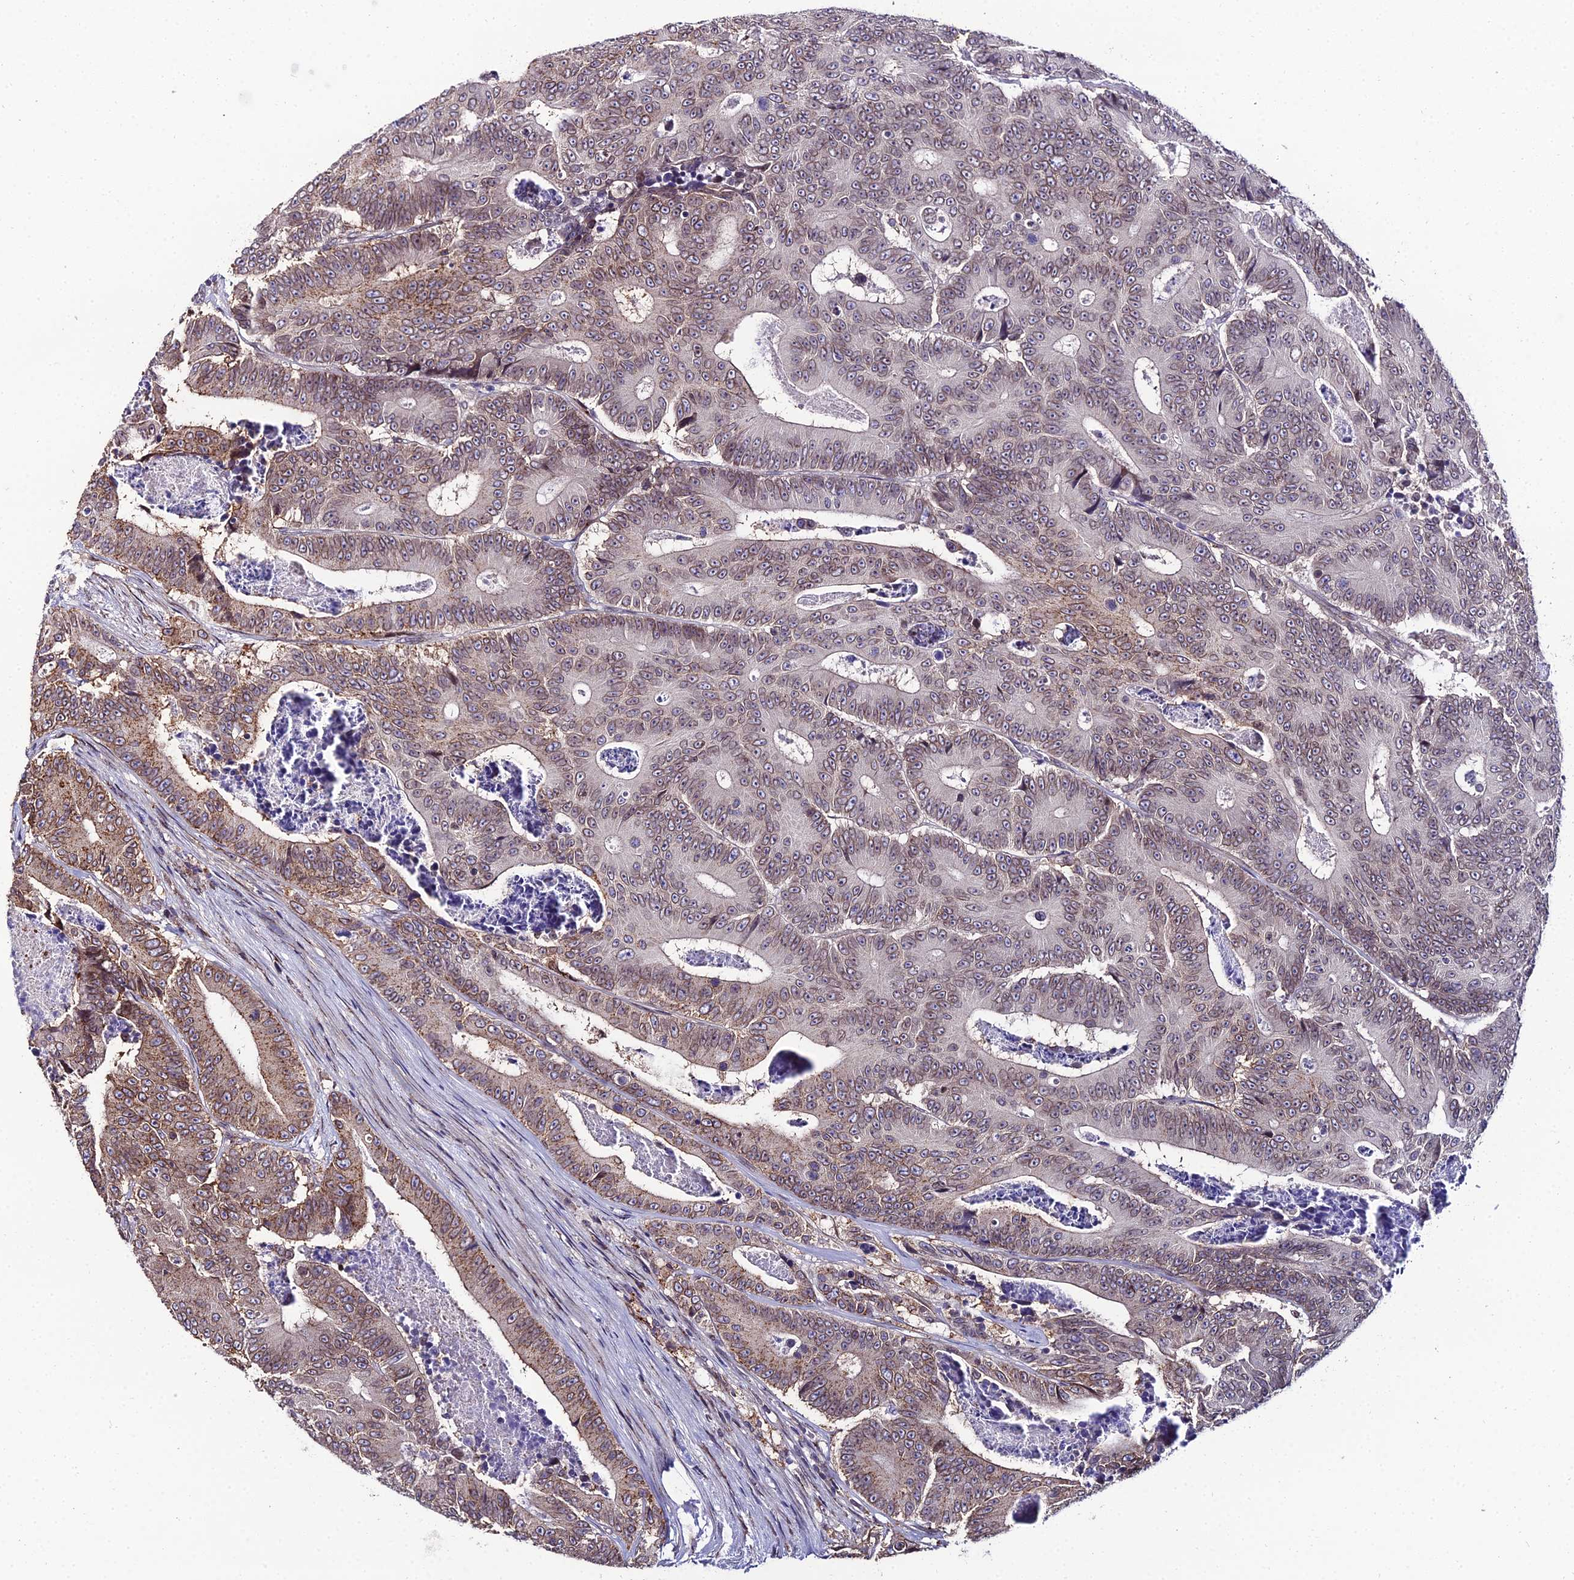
{"staining": {"intensity": "moderate", "quantity": ">75%", "location": "cytoplasmic/membranous,nuclear"}, "tissue": "colorectal cancer", "cell_type": "Tumor cells", "image_type": "cancer", "snomed": [{"axis": "morphology", "description": "Adenocarcinoma, NOS"}, {"axis": "topography", "description": "Colon"}], "caption": "A brown stain highlights moderate cytoplasmic/membranous and nuclear staining of a protein in human adenocarcinoma (colorectal) tumor cells.", "gene": "DDX19A", "patient": {"sex": "male", "age": 83}}